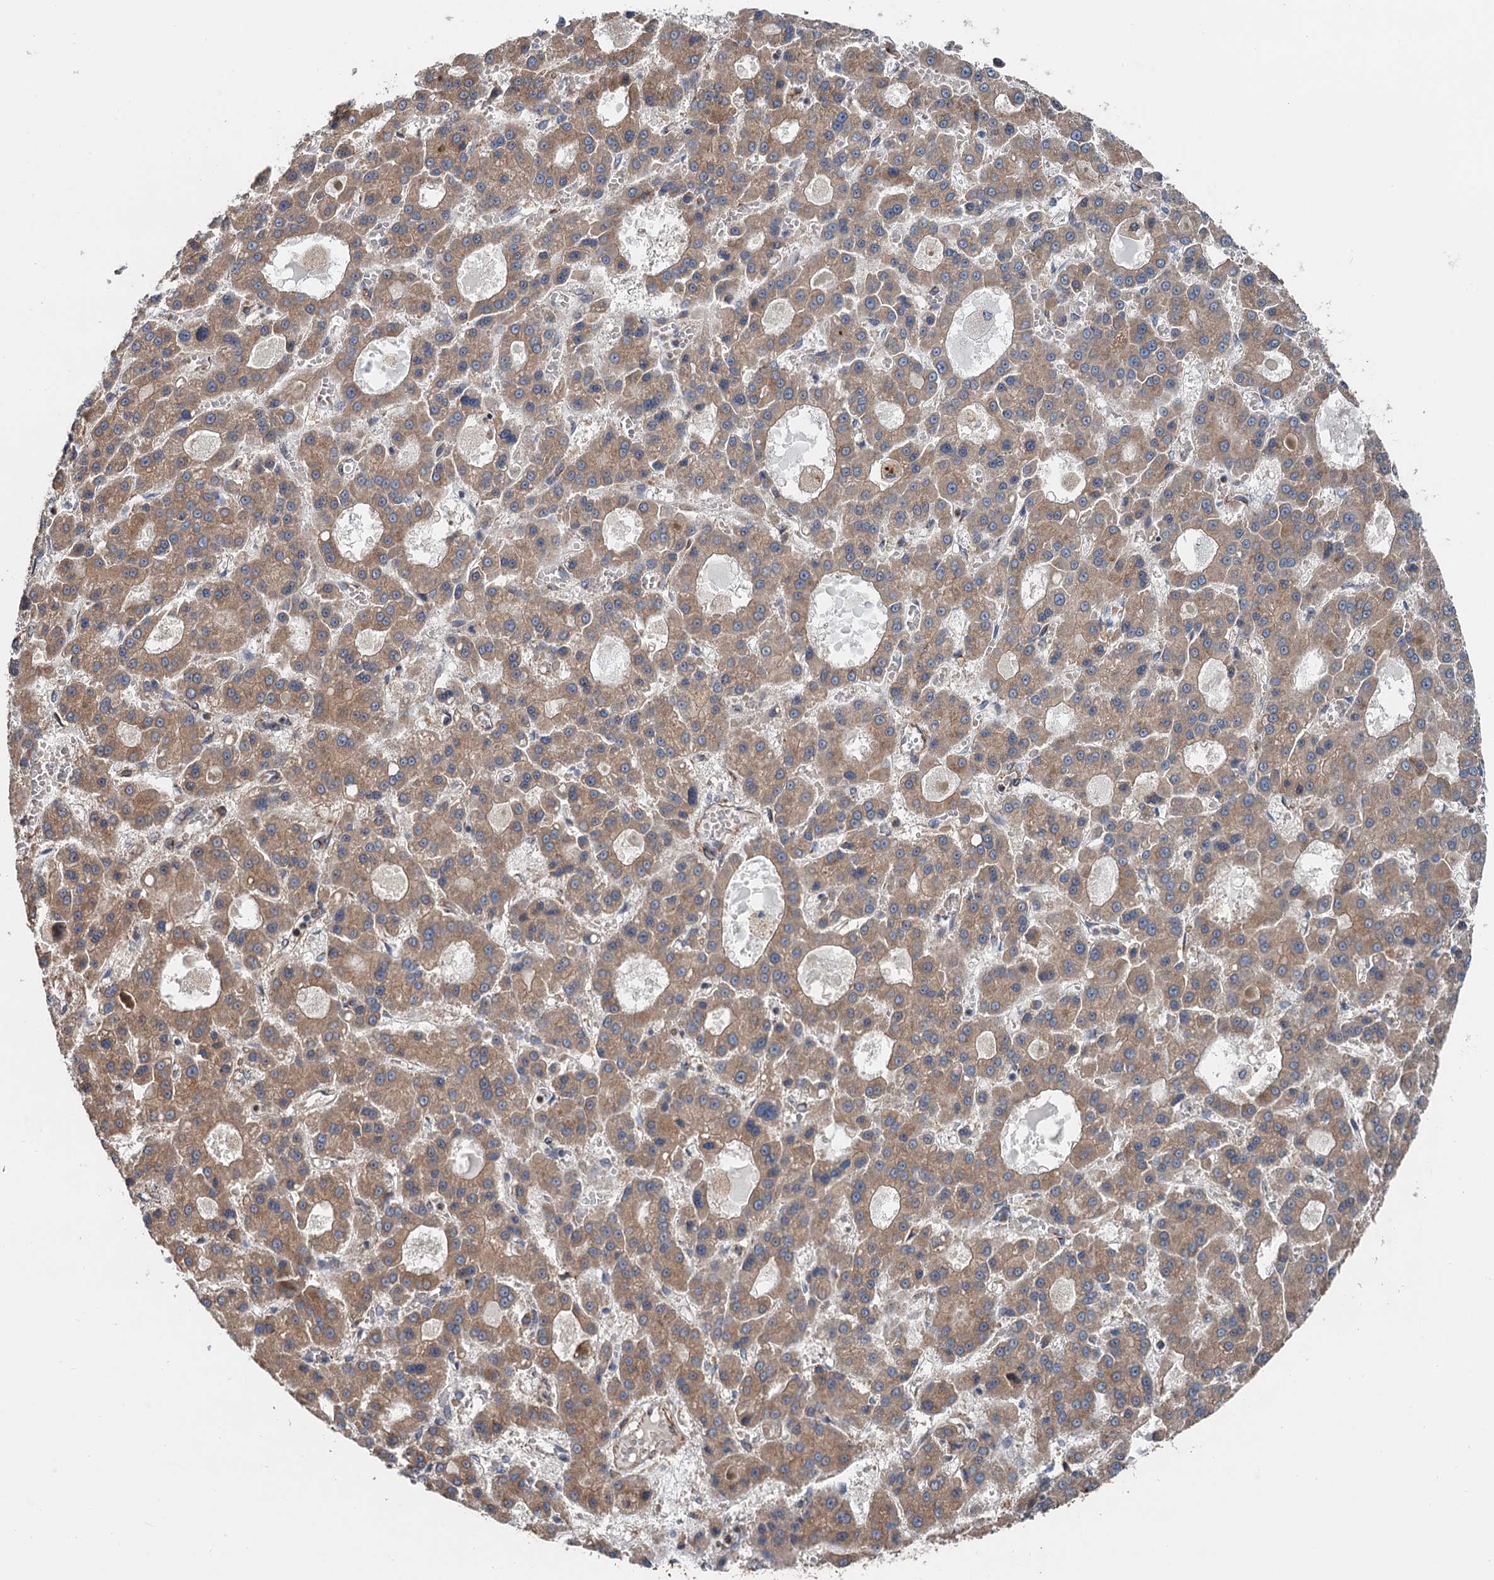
{"staining": {"intensity": "moderate", "quantity": ">75%", "location": "cytoplasmic/membranous"}, "tissue": "liver cancer", "cell_type": "Tumor cells", "image_type": "cancer", "snomed": [{"axis": "morphology", "description": "Carcinoma, Hepatocellular, NOS"}, {"axis": "topography", "description": "Liver"}], "caption": "IHC photomicrograph of human liver hepatocellular carcinoma stained for a protein (brown), which shows medium levels of moderate cytoplasmic/membranous positivity in approximately >75% of tumor cells.", "gene": "ANKRD26", "patient": {"sex": "male", "age": 70}}